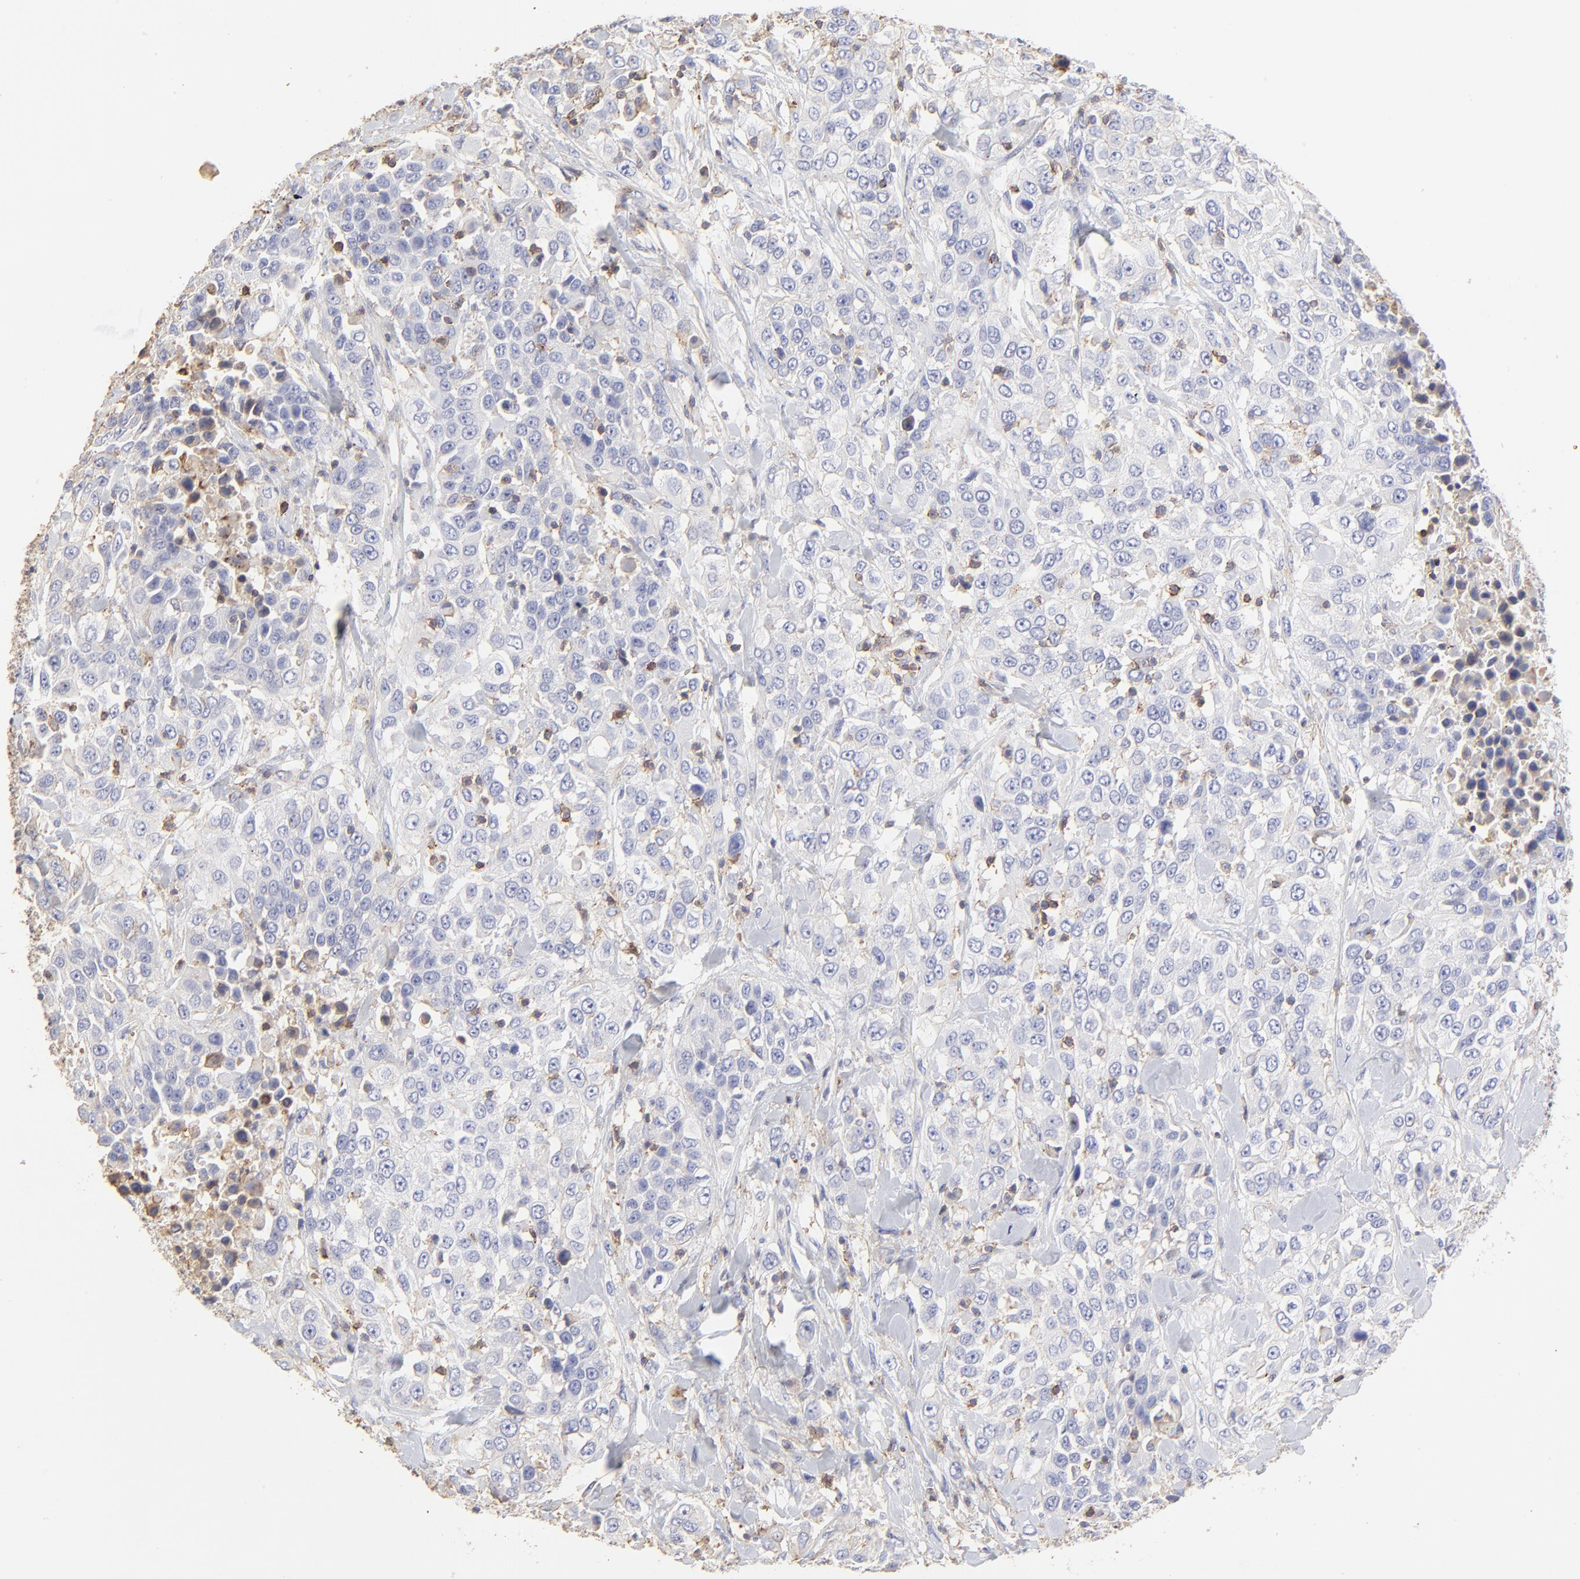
{"staining": {"intensity": "negative", "quantity": "none", "location": "none"}, "tissue": "urothelial cancer", "cell_type": "Tumor cells", "image_type": "cancer", "snomed": [{"axis": "morphology", "description": "Urothelial carcinoma, High grade"}, {"axis": "topography", "description": "Urinary bladder"}], "caption": "This is a image of IHC staining of urothelial cancer, which shows no expression in tumor cells. (DAB (3,3'-diaminobenzidine) IHC visualized using brightfield microscopy, high magnification).", "gene": "ANXA6", "patient": {"sex": "female", "age": 80}}